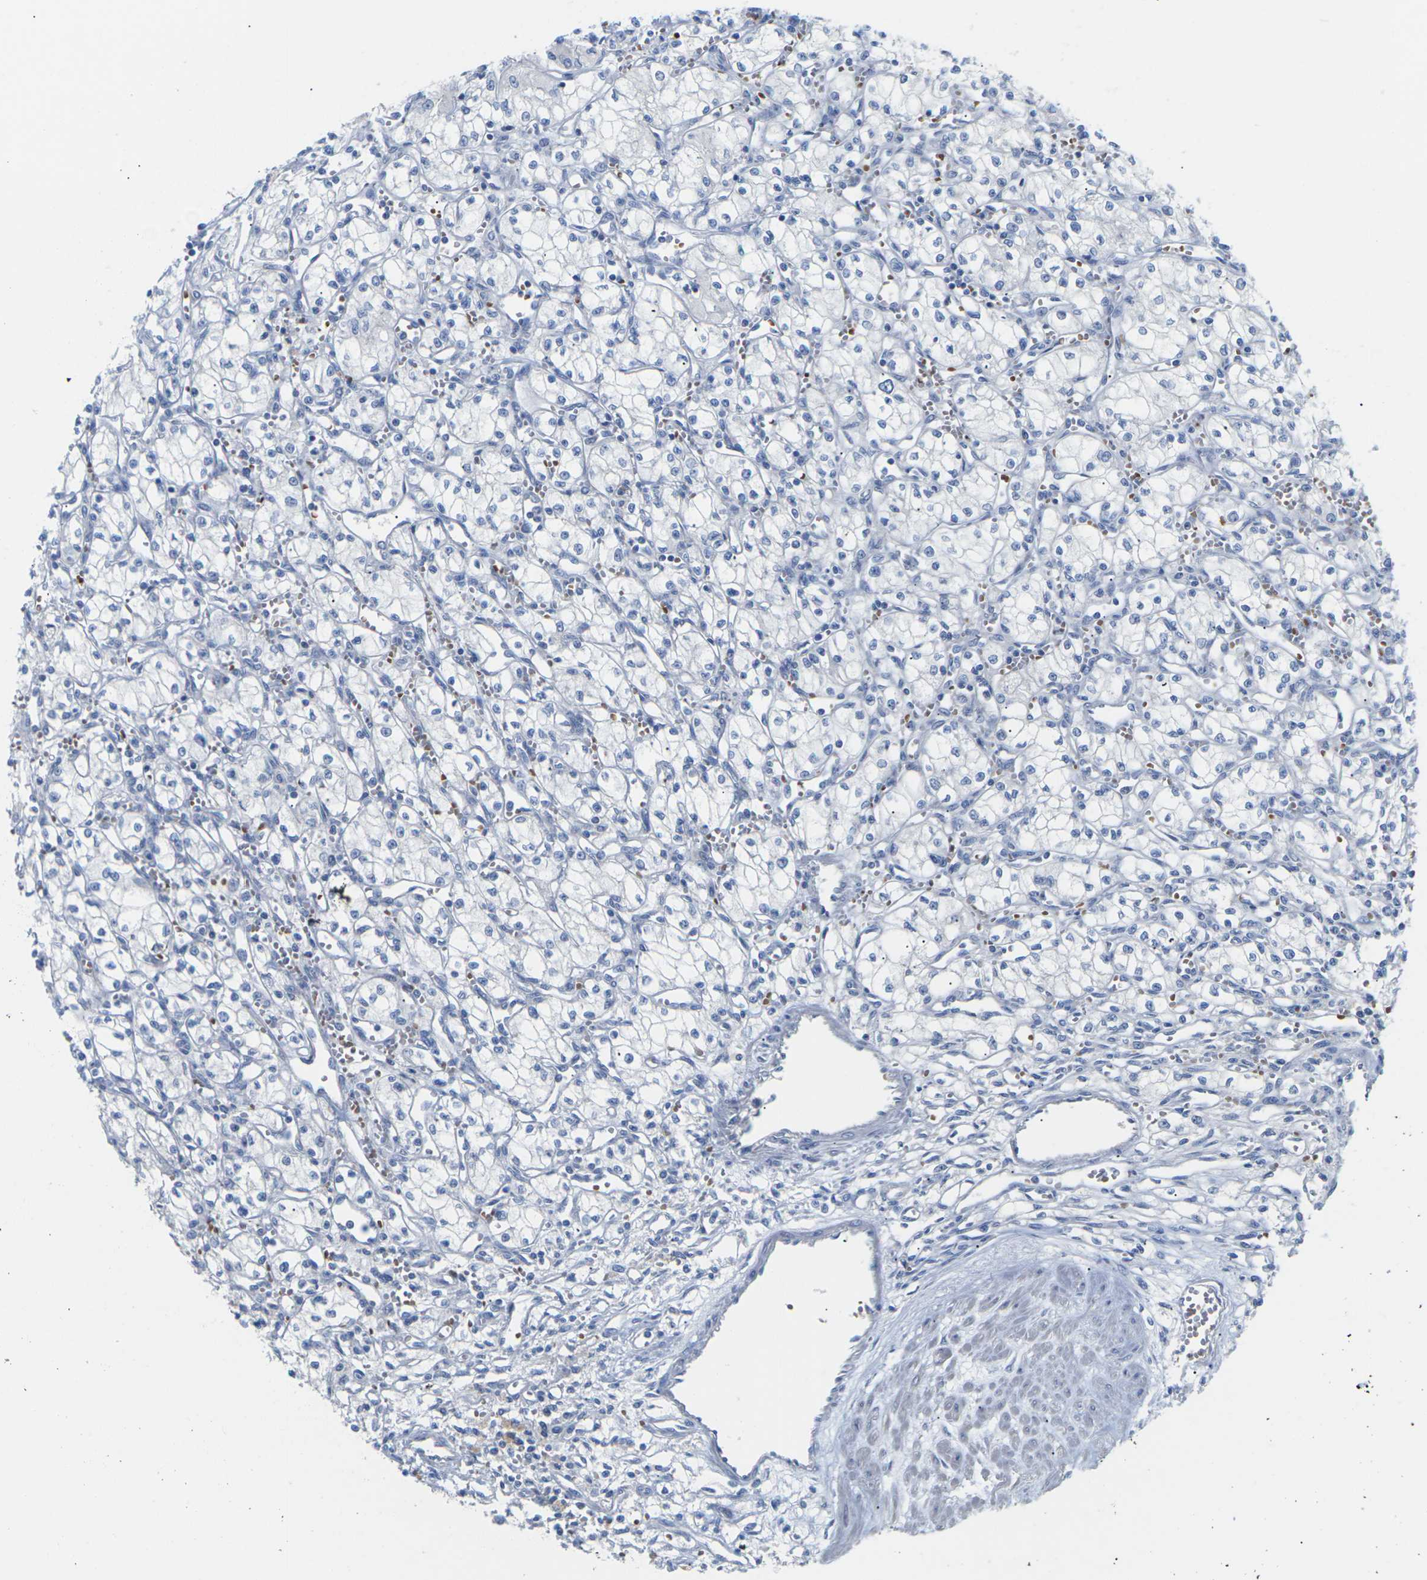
{"staining": {"intensity": "negative", "quantity": "none", "location": "none"}, "tissue": "renal cancer", "cell_type": "Tumor cells", "image_type": "cancer", "snomed": [{"axis": "morphology", "description": "Normal tissue, NOS"}, {"axis": "morphology", "description": "Adenocarcinoma, NOS"}, {"axis": "topography", "description": "Kidney"}], "caption": "Protein analysis of renal cancer shows no significant positivity in tumor cells.", "gene": "TMCO4", "patient": {"sex": "male", "age": 59}}